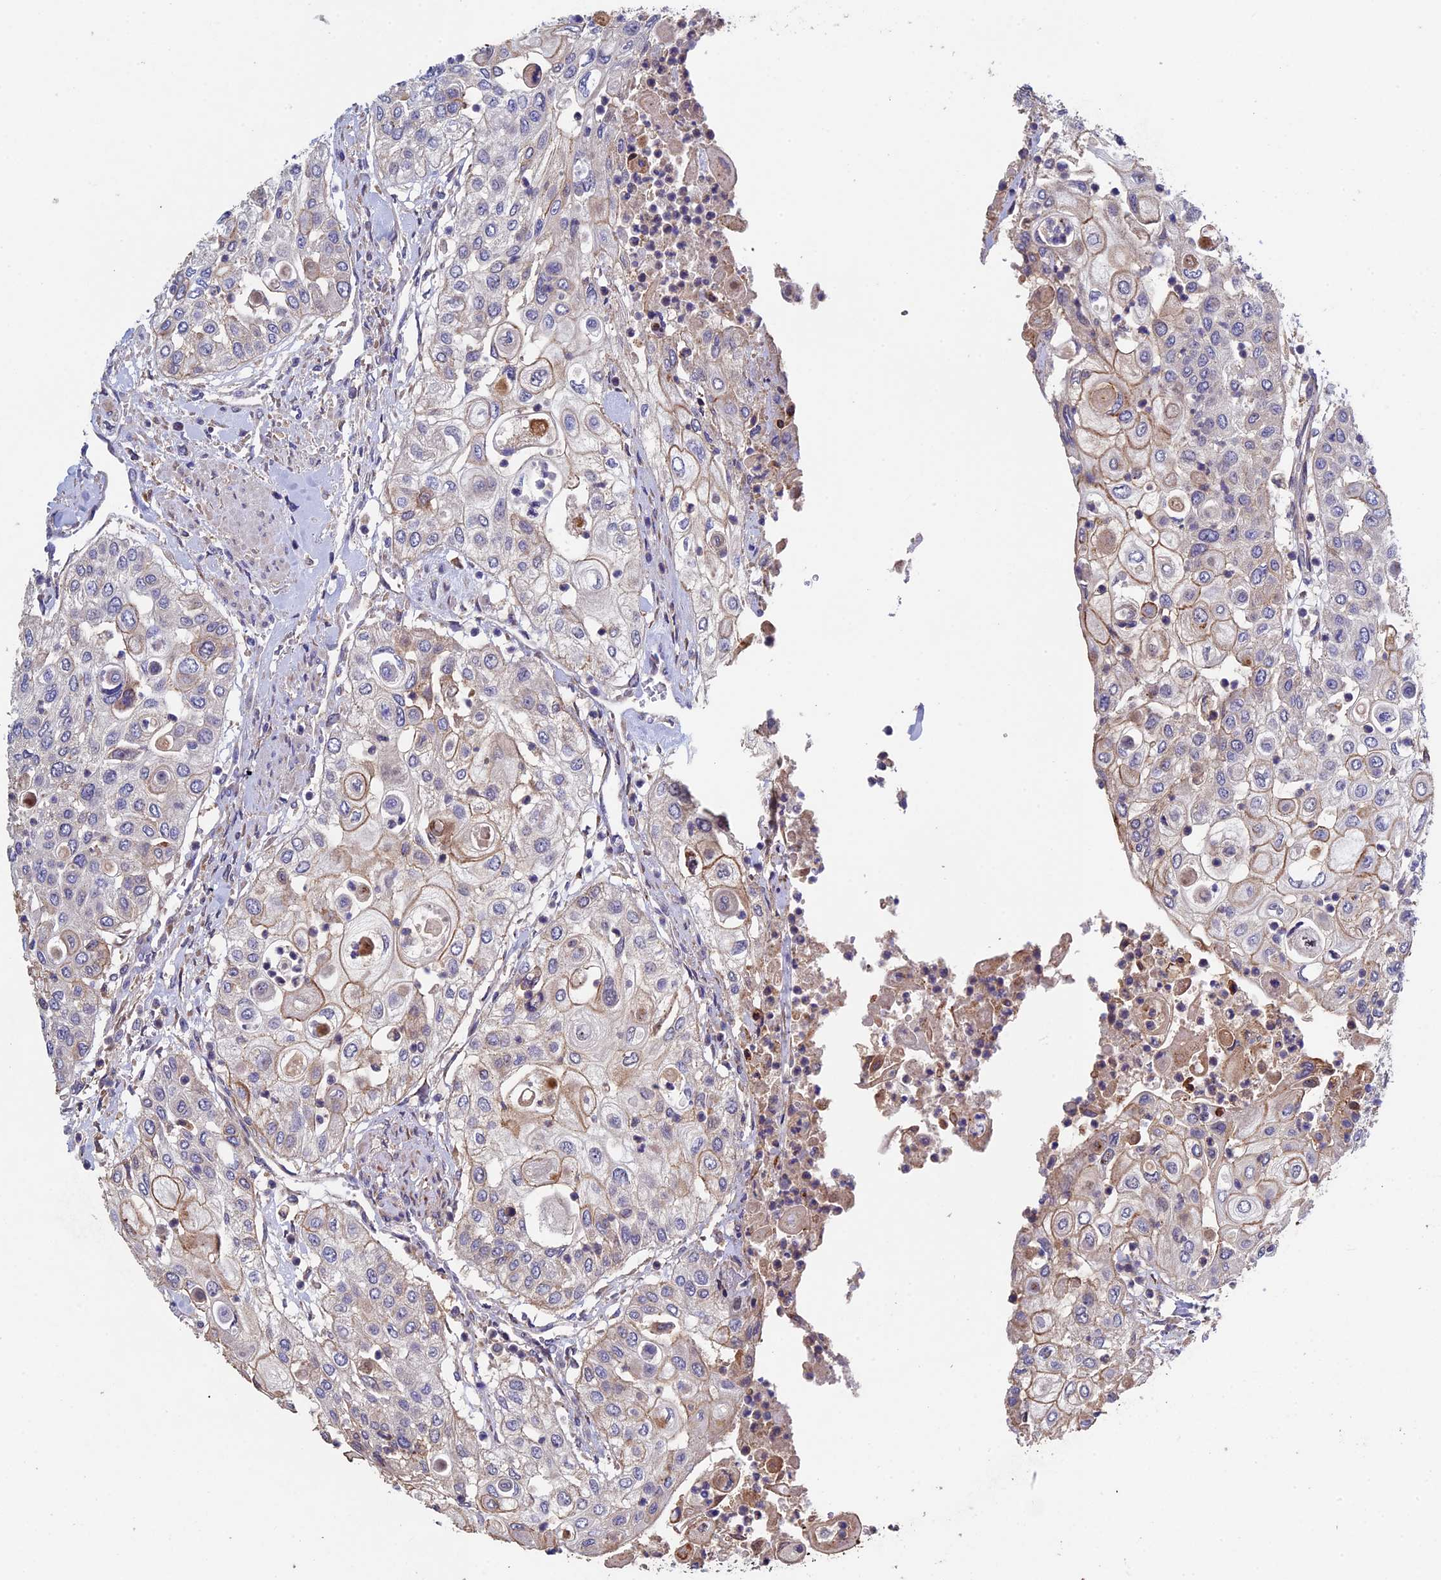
{"staining": {"intensity": "moderate", "quantity": "<25%", "location": "cytoplasmic/membranous"}, "tissue": "urothelial cancer", "cell_type": "Tumor cells", "image_type": "cancer", "snomed": [{"axis": "morphology", "description": "Urothelial carcinoma, High grade"}, {"axis": "topography", "description": "Urinary bladder"}], "caption": "High-grade urothelial carcinoma was stained to show a protein in brown. There is low levels of moderate cytoplasmic/membranous positivity in approximately <25% of tumor cells. The staining was performed using DAB to visualize the protein expression in brown, while the nuclei were stained in blue with hematoxylin (Magnification: 20x).", "gene": "LCMT1", "patient": {"sex": "female", "age": 79}}